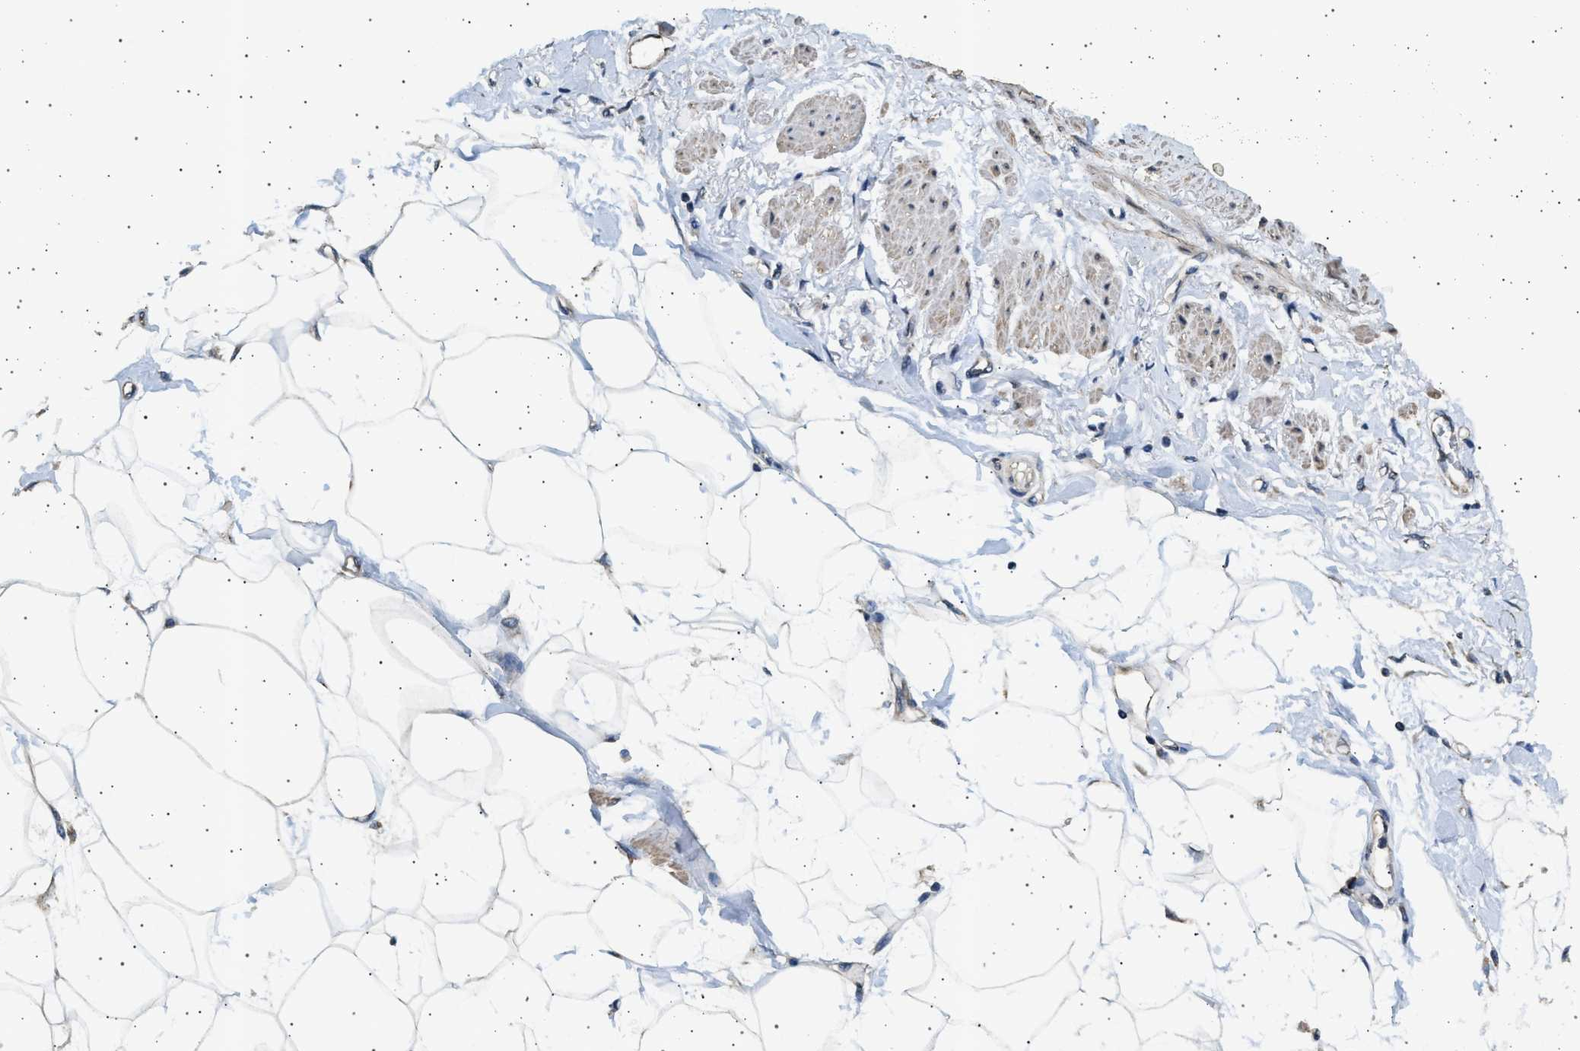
{"staining": {"intensity": "weak", "quantity": "<25%", "location": "cytoplasmic/membranous"}, "tissue": "adipose tissue", "cell_type": "Adipocytes", "image_type": "normal", "snomed": [{"axis": "morphology", "description": "Normal tissue, NOS"}, {"axis": "morphology", "description": "Adenocarcinoma, NOS"}, {"axis": "topography", "description": "Duodenum"}, {"axis": "topography", "description": "Peripheral nerve tissue"}], "caption": "Immunohistochemical staining of unremarkable human adipose tissue exhibits no significant expression in adipocytes. Brightfield microscopy of IHC stained with DAB (3,3'-diaminobenzidine) (brown) and hematoxylin (blue), captured at high magnification.", "gene": "KCNA4", "patient": {"sex": "female", "age": 60}}